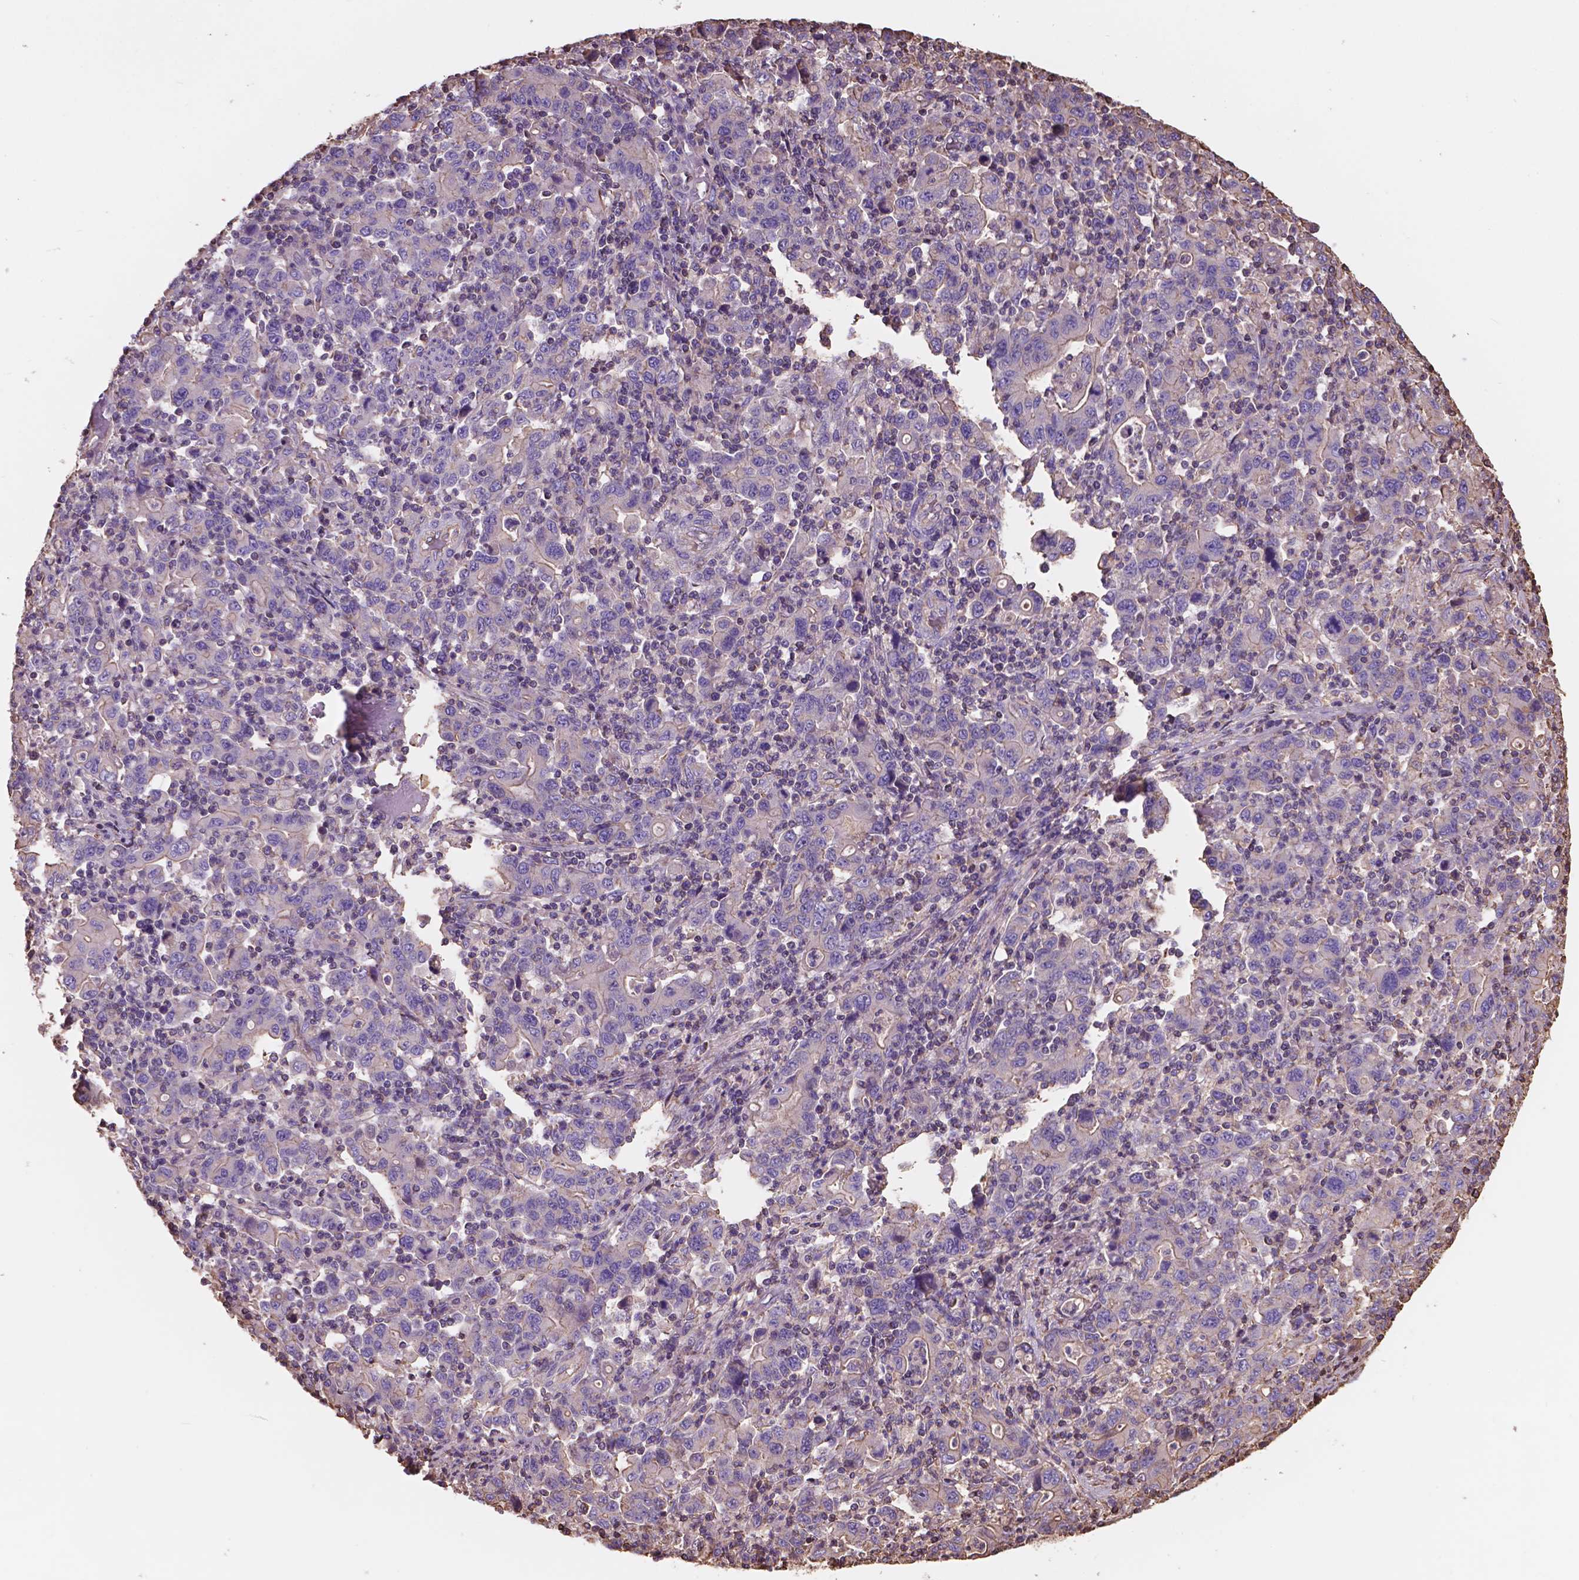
{"staining": {"intensity": "negative", "quantity": "none", "location": "none"}, "tissue": "stomach cancer", "cell_type": "Tumor cells", "image_type": "cancer", "snomed": [{"axis": "morphology", "description": "Adenocarcinoma, NOS"}, {"axis": "topography", "description": "Stomach, upper"}], "caption": "Micrograph shows no significant protein positivity in tumor cells of stomach adenocarcinoma.", "gene": "NIPA2", "patient": {"sex": "male", "age": 69}}